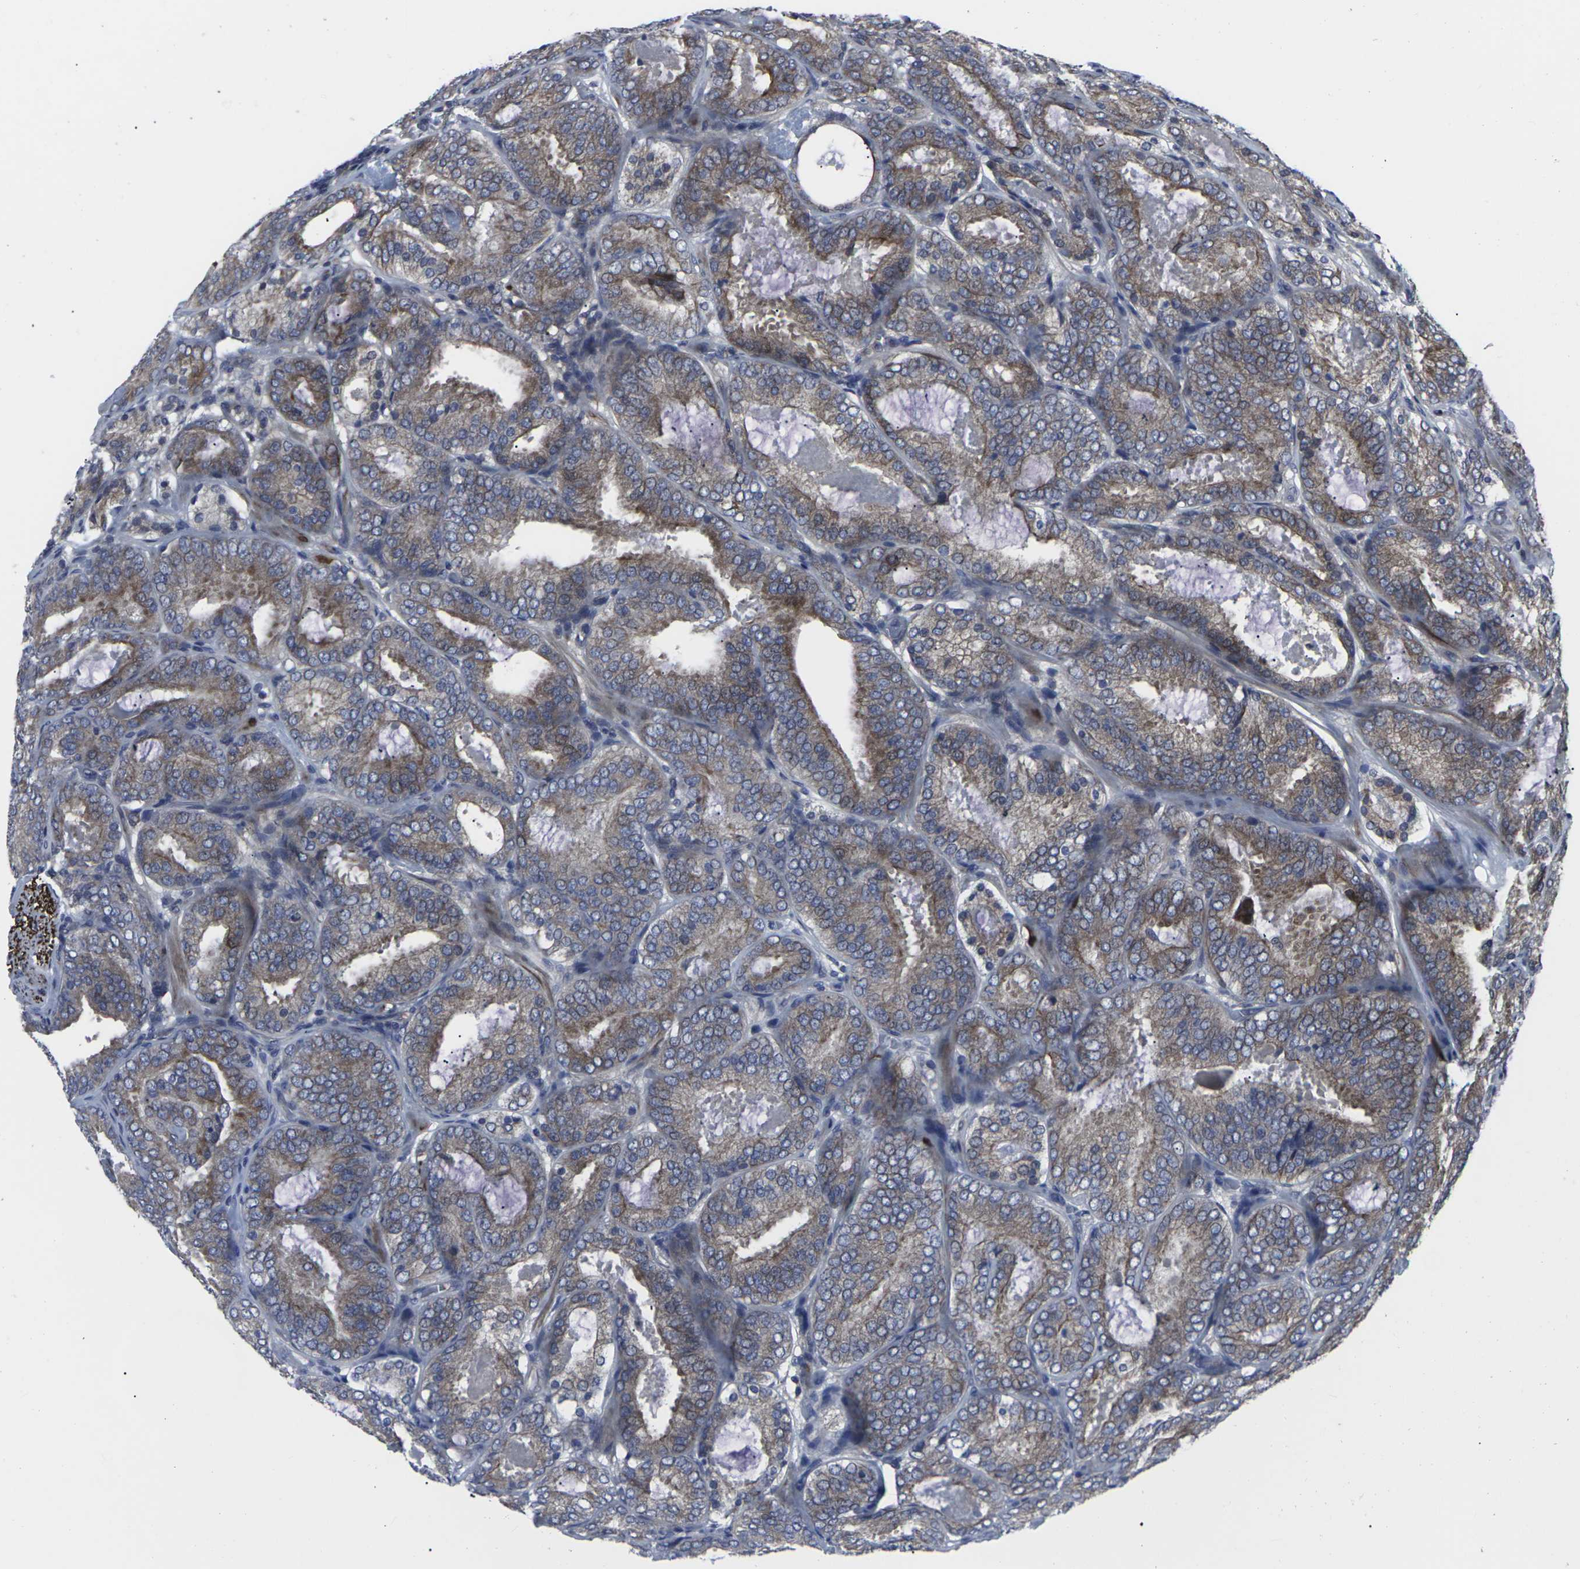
{"staining": {"intensity": "moderate", "quantity": ">75%", "location": "cytoplasmic/membranous"}, "tissue": "prostate cancer", "cell_type": "Tumor cells", "image_type": "cancer", "snomed": [{"axis": "morphology", "description": "Adenocarcinoma, Low grade"}, {"axis": "topography", "description": "Prostate"}], "caption": "A high-resolution micrograph shows immunohistochemistry staining of prostate cancer (adenocarcinoma (low-grade)), which exhibits moderate cytoplasmic/membranous expression in about >75% of tumor cells.", "gene": "HPRT1", "patient": {"sex": "male", "age": 69}}